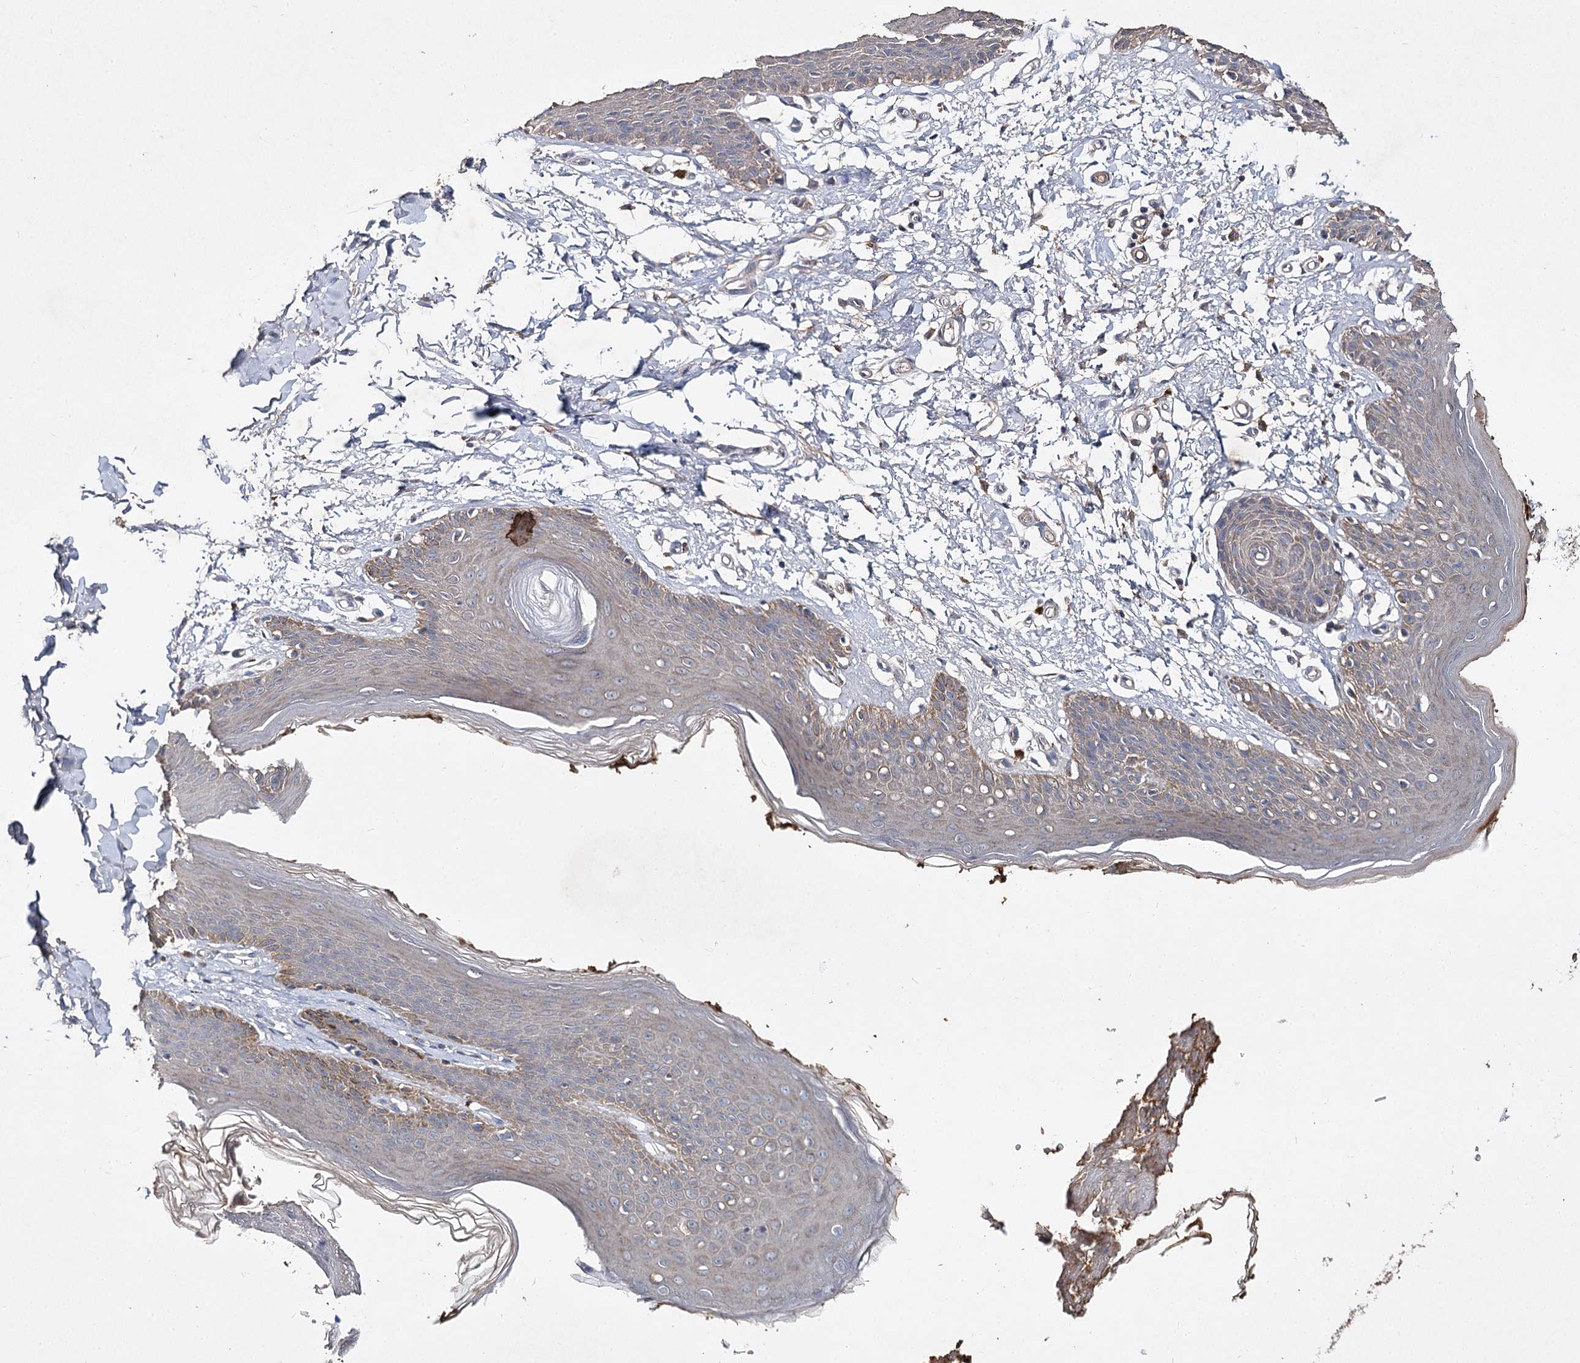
{"staining": {"intensity": "weak", "quantity": ">75%", "location": "cytoplasmic/membranous"}, "tissue": "skin", "cell_type": "Epidermal cells", "image_type": "normal", "snomed": [{"axis": "morphology", "description": "Normal tissue, NOS"}, {"axis": "topography", "description": "Vulva"}], "caption": "Immunohistochemical staining of normal skin reveals >75% levels of weak cytoplasmic/membranous protein staining in approximately >75% of epidermal cells.", "gene": "MFN1", "patient": {"sex": "female", "age": 66}}